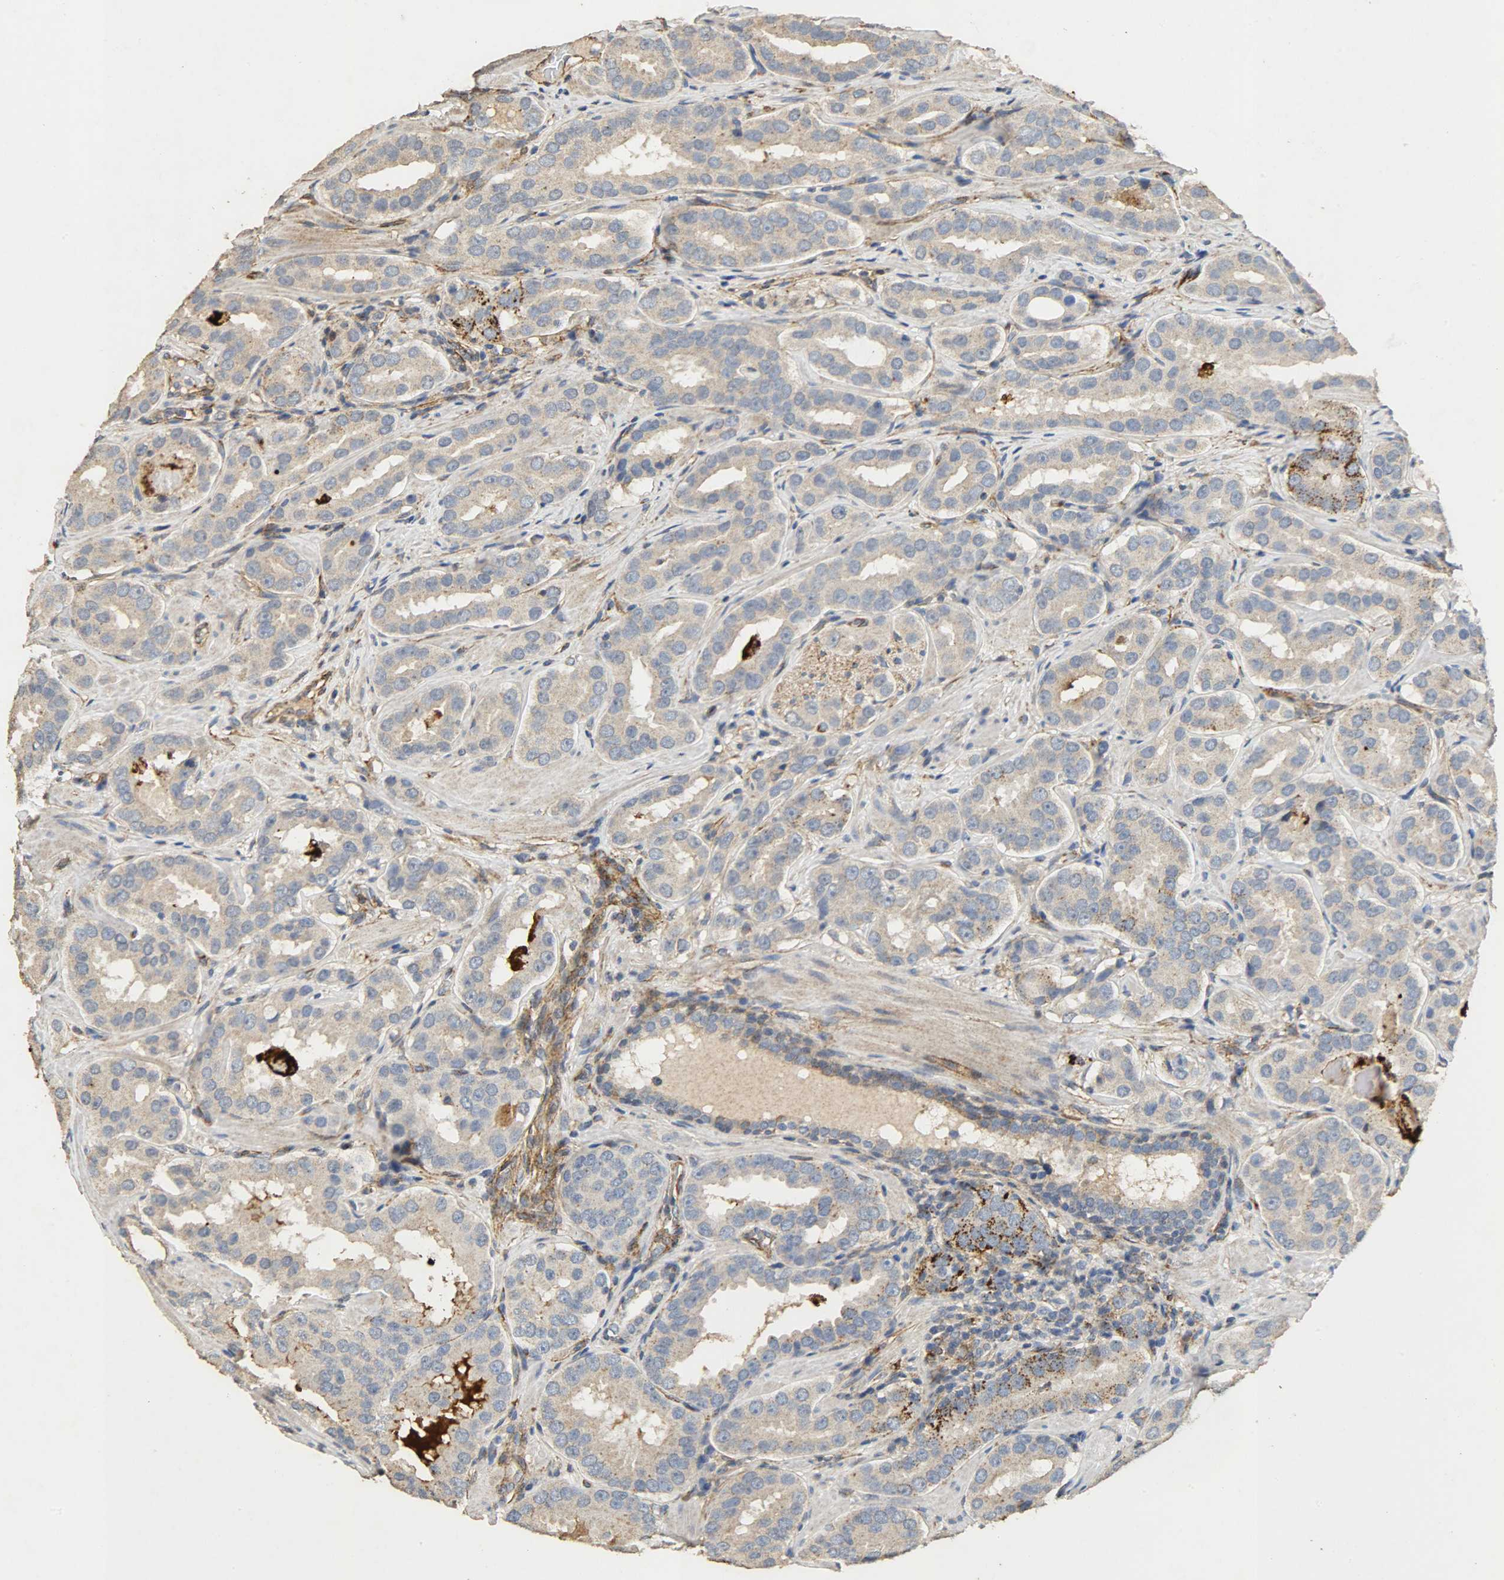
{"staining": {"intensity": "weak", "quantity": ">75%", "location": "cytoplasmic/membranous"}, "tissue": "prostate cancer", "cell_type": "Tumor cells", "image_type": "cancer", "snomed": [{"axis": "morphology", "description": "Adenocarcinoma, Low grade"}, {"axis": "topography", "description": "Prostate"}], "caption": "The histopathology image exhibits a brown stain indicating the presence of a protein in the cytoplasmic/membranous of tumor cells in prostate cancer.", "gene": "TPM4", "patient": {"sex": "male", "age": 59}}